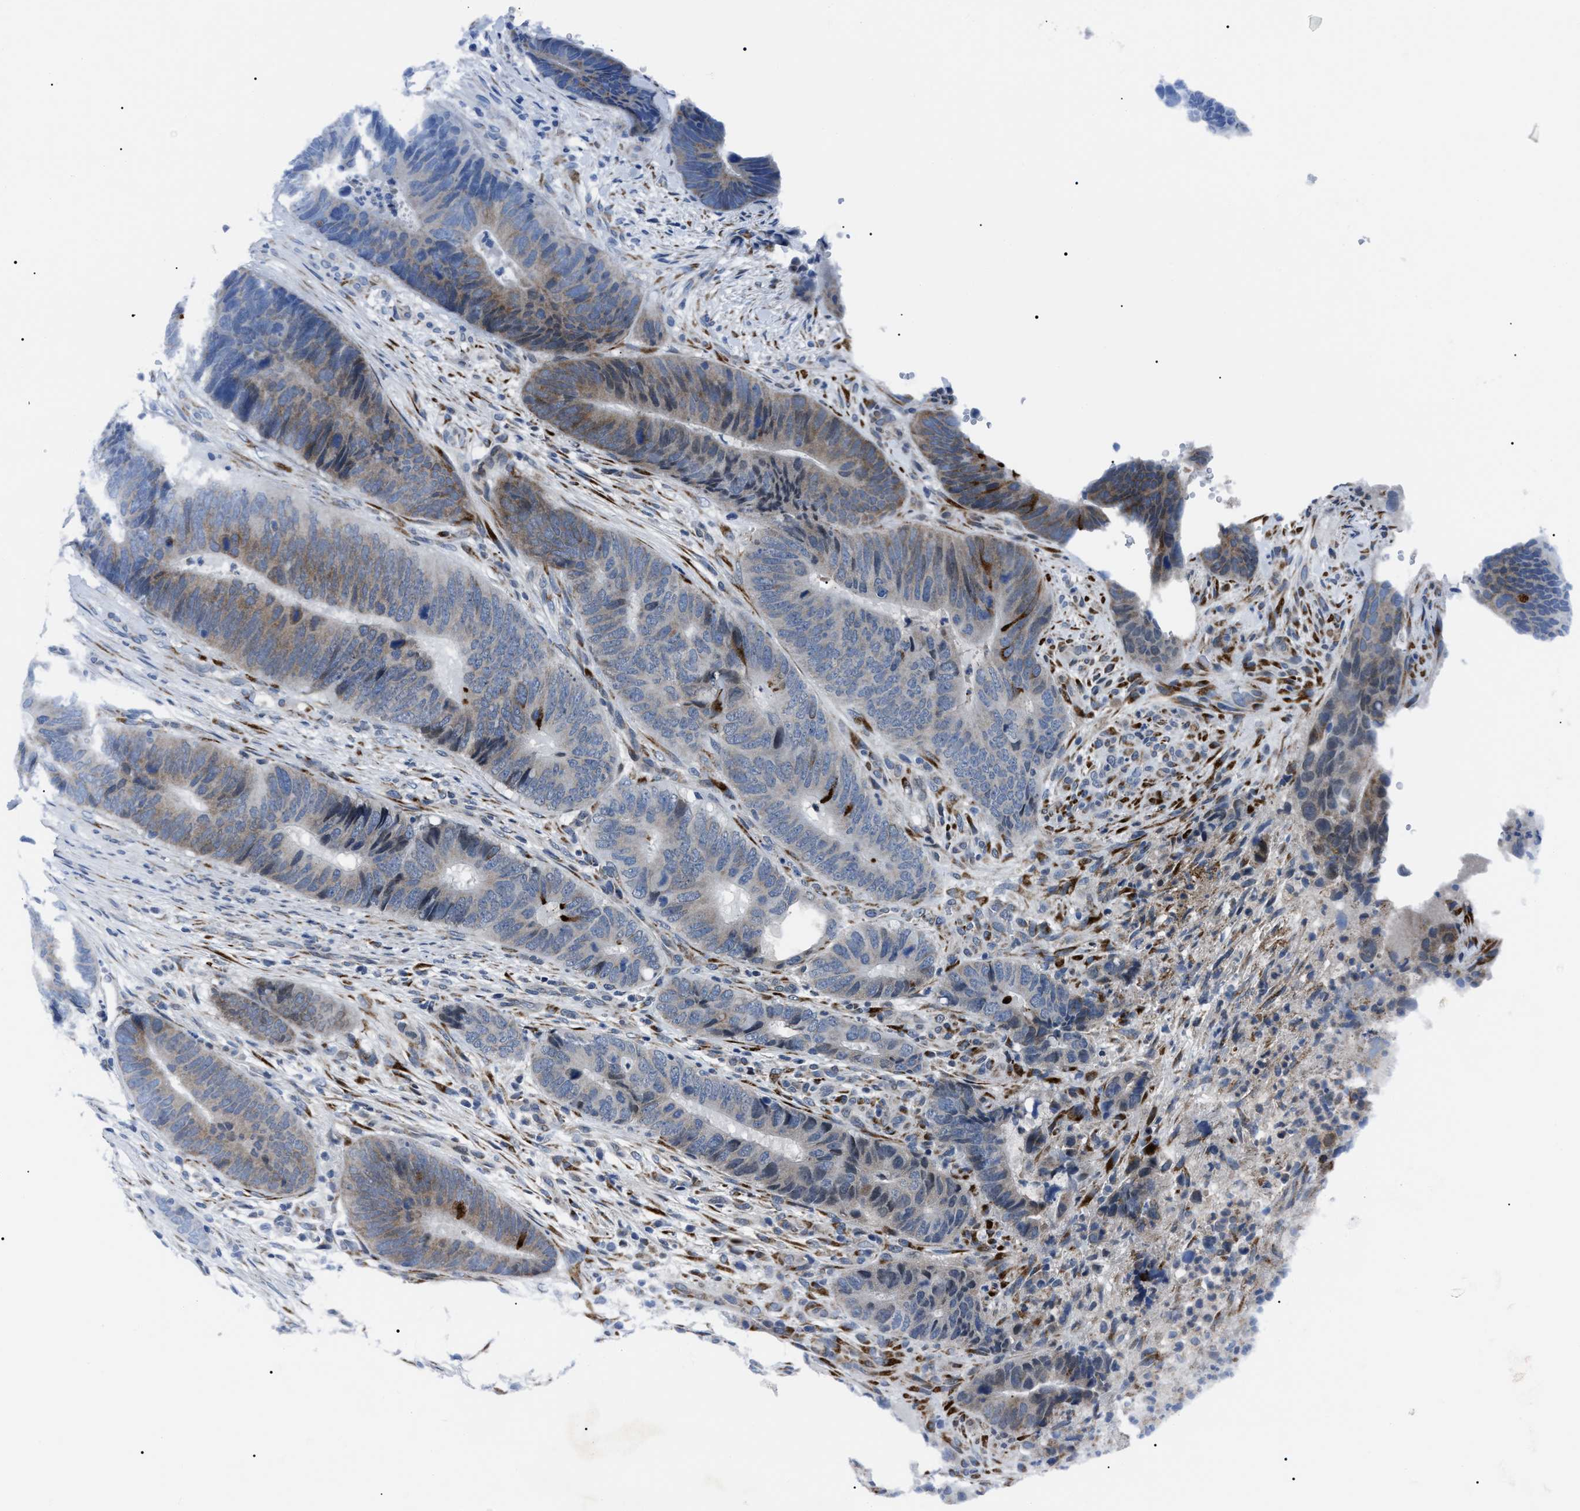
{"staining": {"intensity": "moderate", "quantity": "25%-75%", "location": "cytoplasmic/membranous"}, "tissue": "colorectal cancer", "cell_type": "Tumor cells", "image_type": "cancer", "snomed": [{"axis": "morphology", "description": "Adenocarcinoma, NOS"}, {"axis": "topography", "description": "Colon"}], "caption": "Protein staining shows moderate cytoplasmic/membranous staining in approximately 25%-75% of tumor cells in colorectal adenocarcinoma. Using DAB (brown) and hematoxylin (blue) stains, captured at high magnification using brightfield microscopy.", "gene": "LRRC14", "patient": {"sex": "male", "age": 56}}